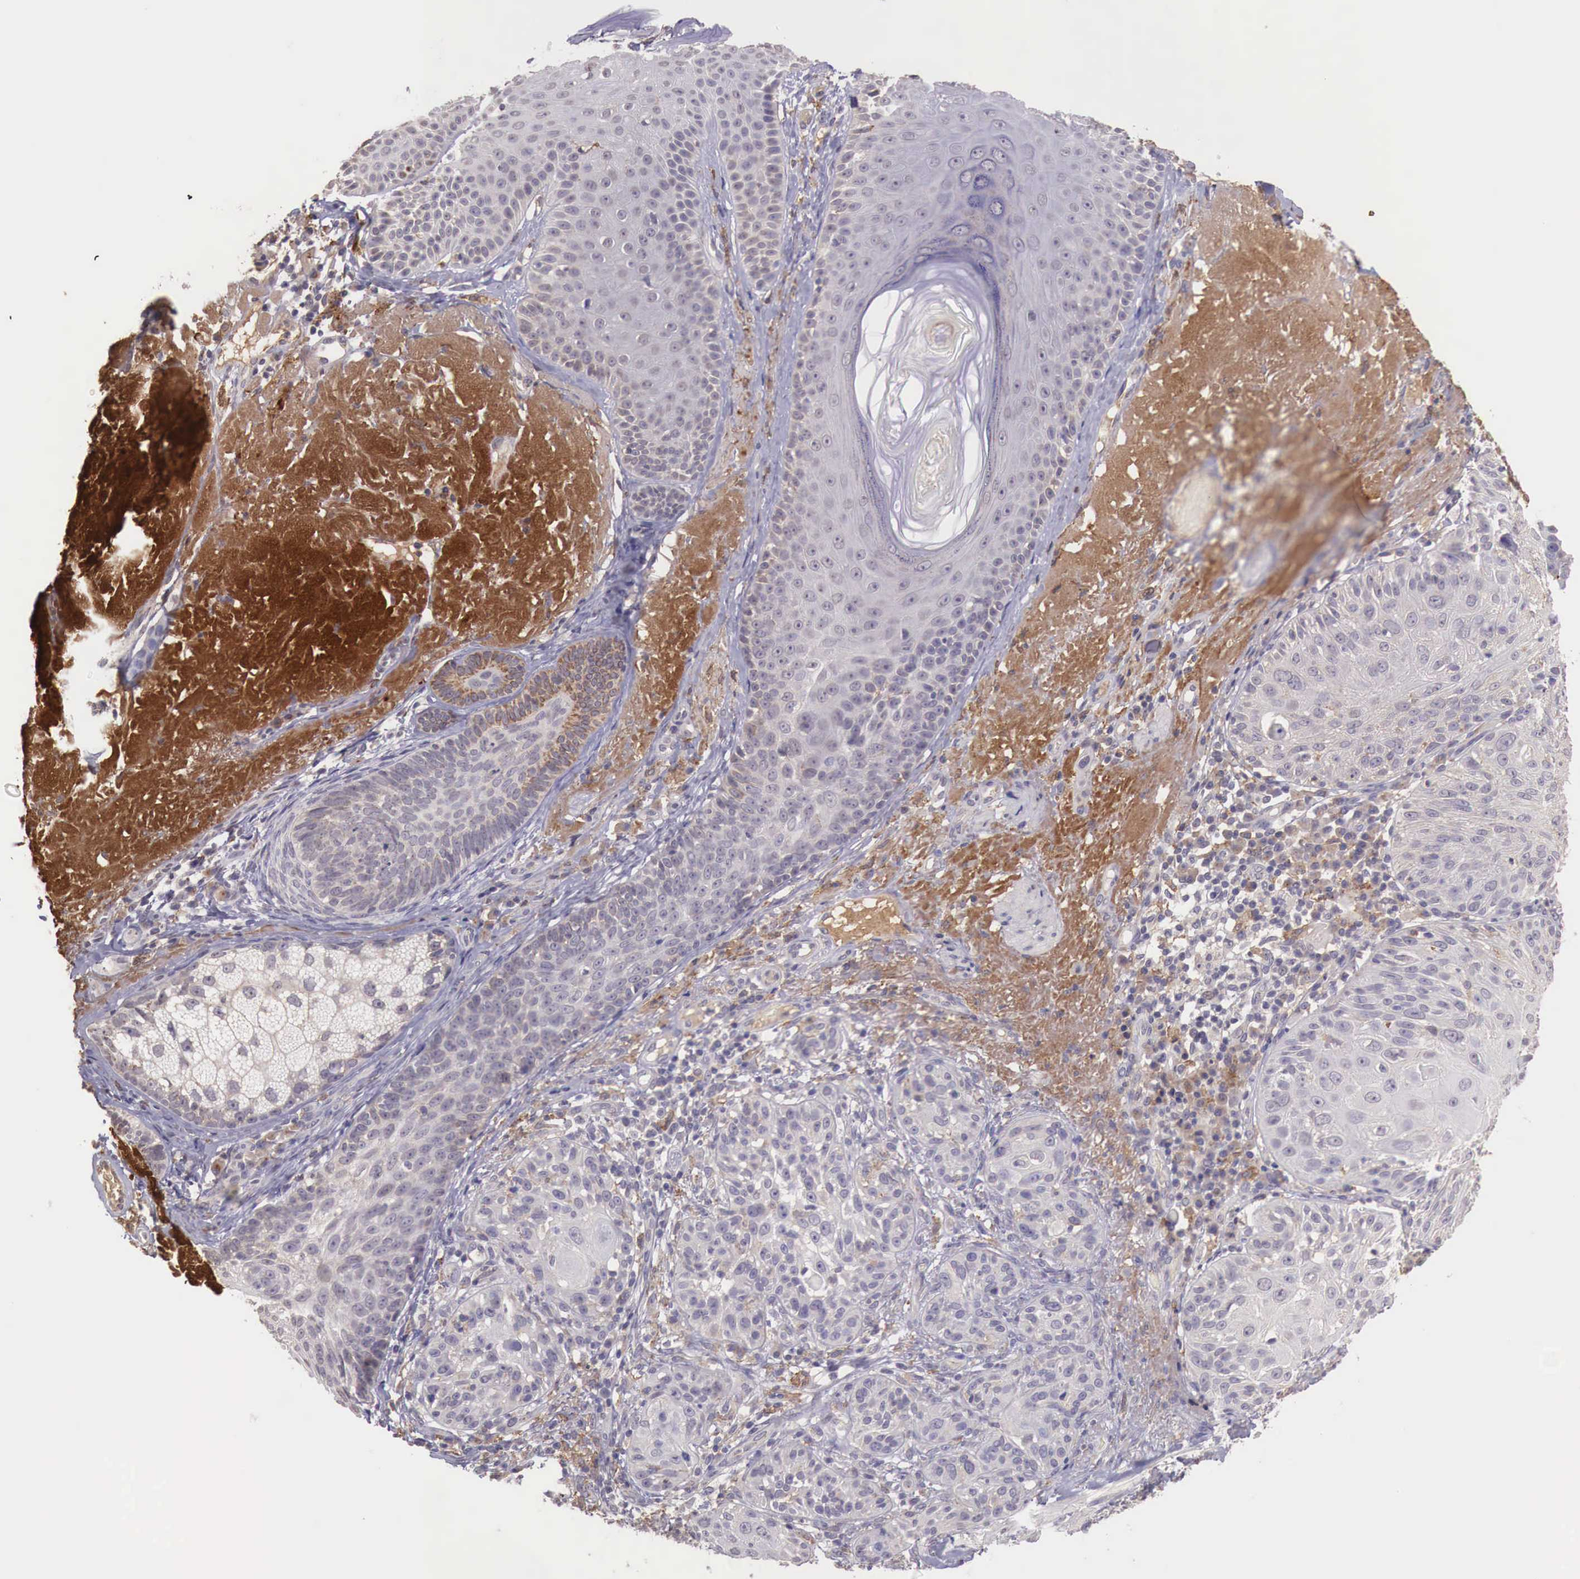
{"staining": {"intensity": "weak", "quantity": "<25%", "location": "cytoplasmic/membranous"}, "tissue": "skin cancer", "cell_type": "Tumor cells", "image_type": "cancer", "snomed": [{"axis": "morphology", "description": "Squamous cell carcinoma, NOS"}, {"axis": "topography", "description": "Skin"}], "caption": "DAB (3,3'-diaminobenzidine) immunohistochemical staining of skin cancer (squamous cell carcinoma) demonstrates no significant staining in tumor cells.", "gene": "CHRDL1", "patient": {"sex": "female", "age": 89}}